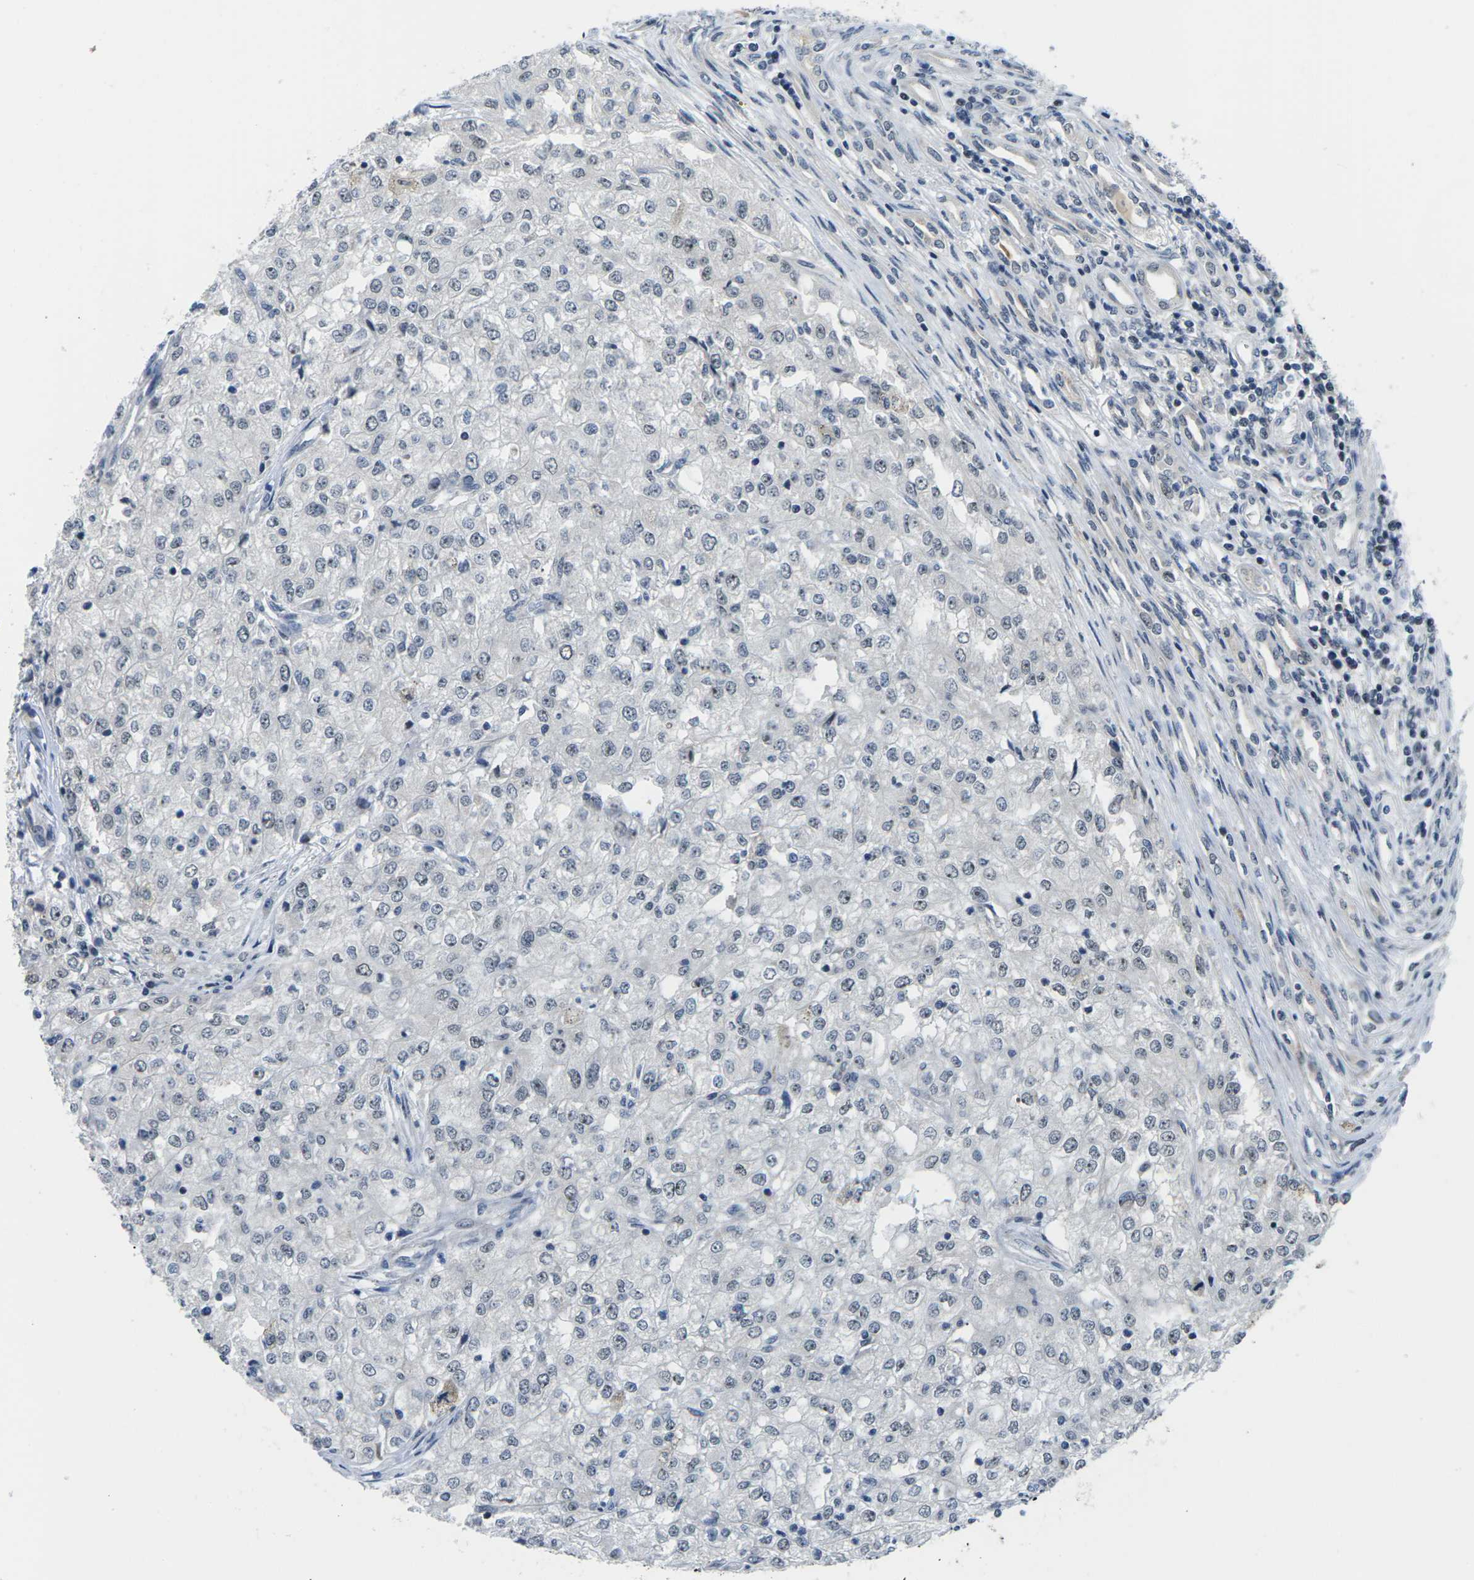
{"staining": {"intensity": "weak", "quantity": "<25%", "location": "nuclear"}, "tissue": "renal cancer", "cell_type": "Tumor cells", "image_type": "cancer", "snomed": [{"axis": "morphology", "description": "Adenocarcinoma, NOS"}, {"axis": "topography", "description": "Kidney"}], "caption": "Immunohistochemical staining of human renal cancer reveals no significant staining in tumor cells.", "gene": "NSRP1", "patient": {"sex": "female", "age": 54}}